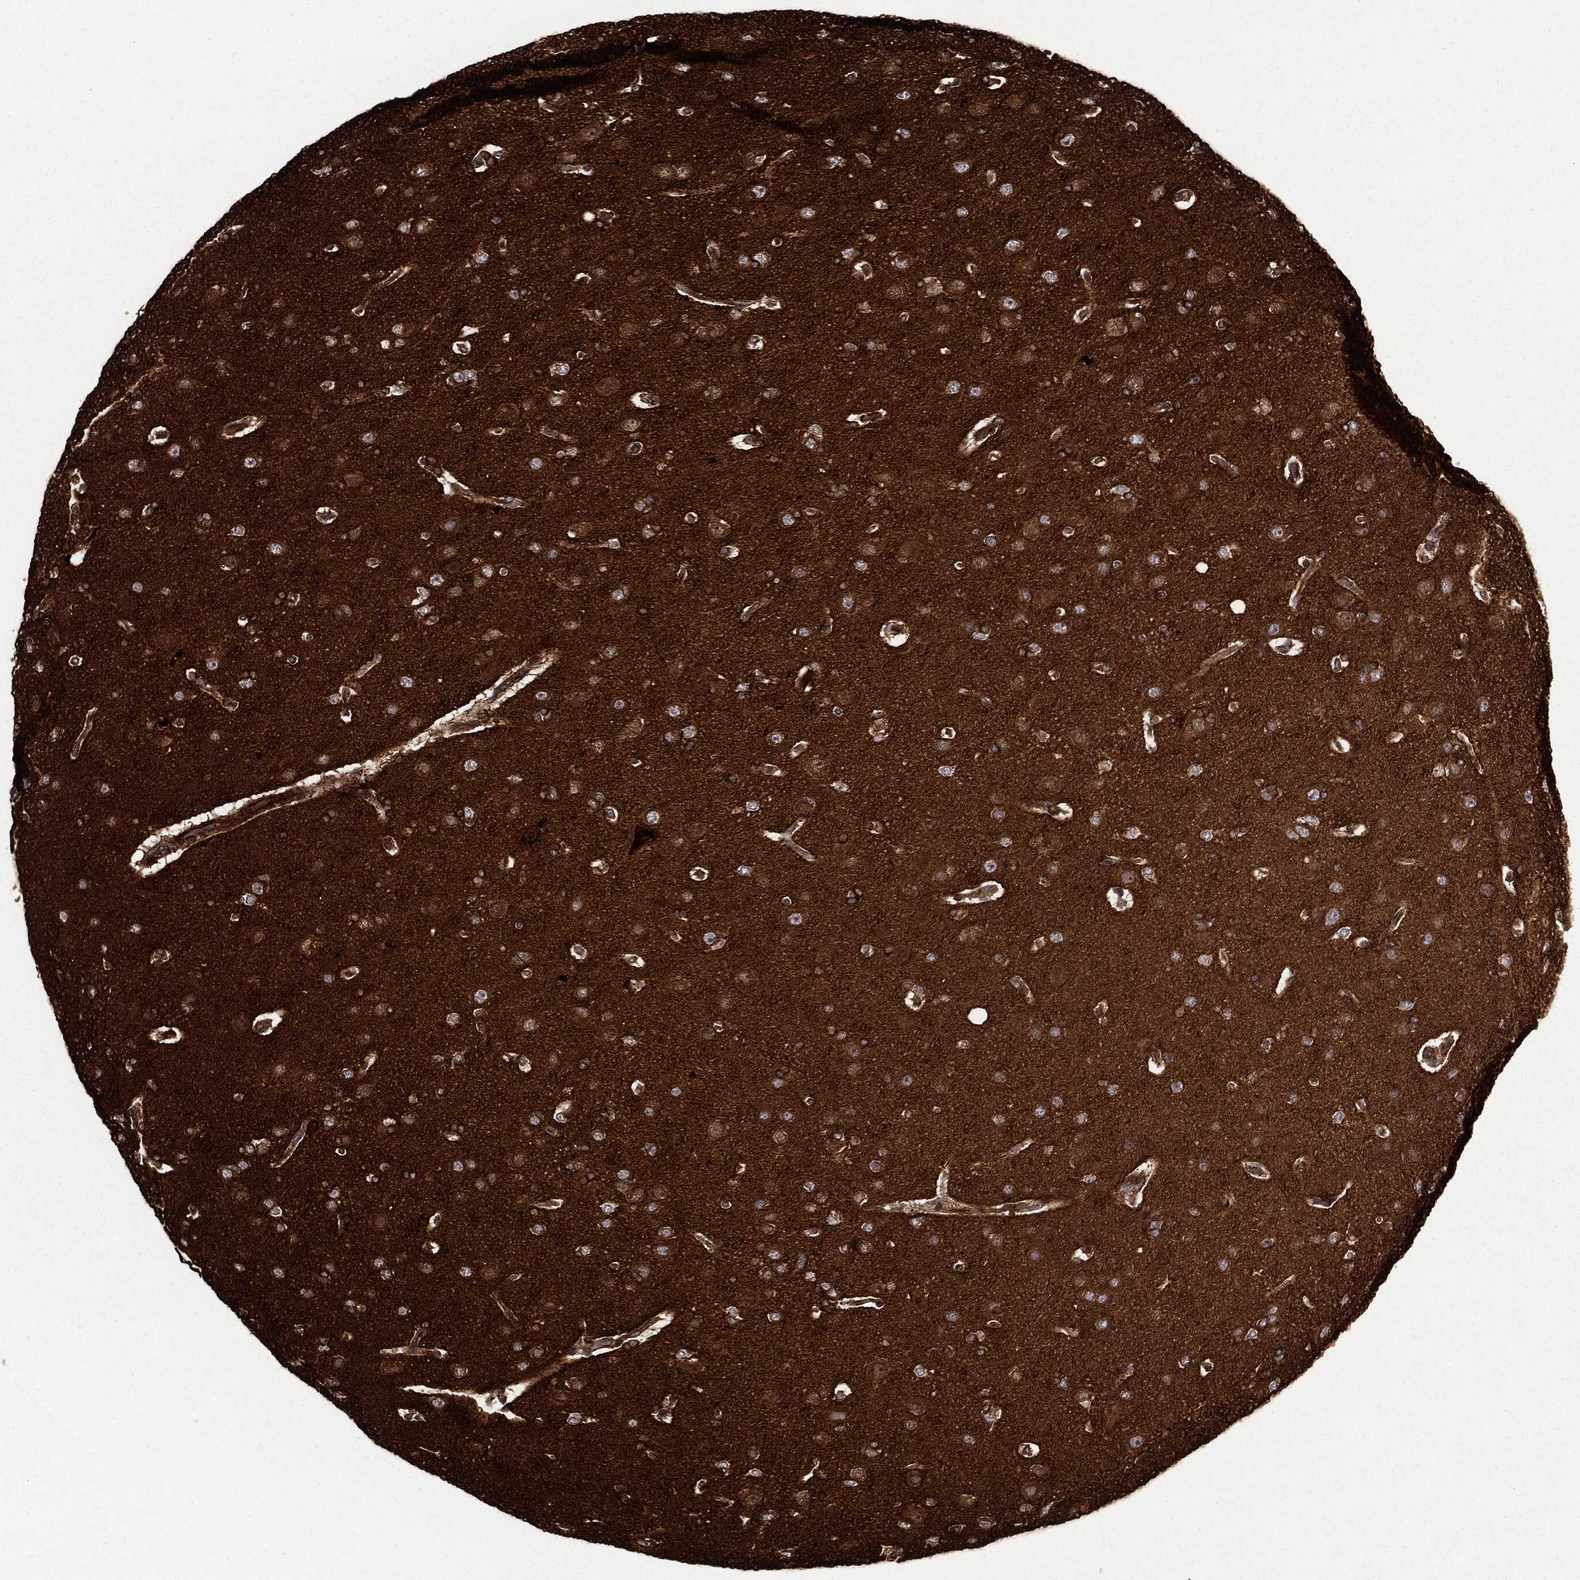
{"staining": {"intensity": "moderate", "quantity": ">75%", "location": "cytoplasmic/membranous"}, "tissue": "glioma", "cell_type": "Tumor cells", "image_type": "cancer", "snomed": [{"axis": "morphology", "description": "Glioma, malignant, NOS"}, {"axis": "topography", "description": "Cerebral cortex"}], "caption": "Protein expression analysis of human glioma reveals moderate cytoplasmic/membranous expression in about >75% of tumor cells.", "gene": "HTT", "patient": {"sex": "male", "age": 58}}